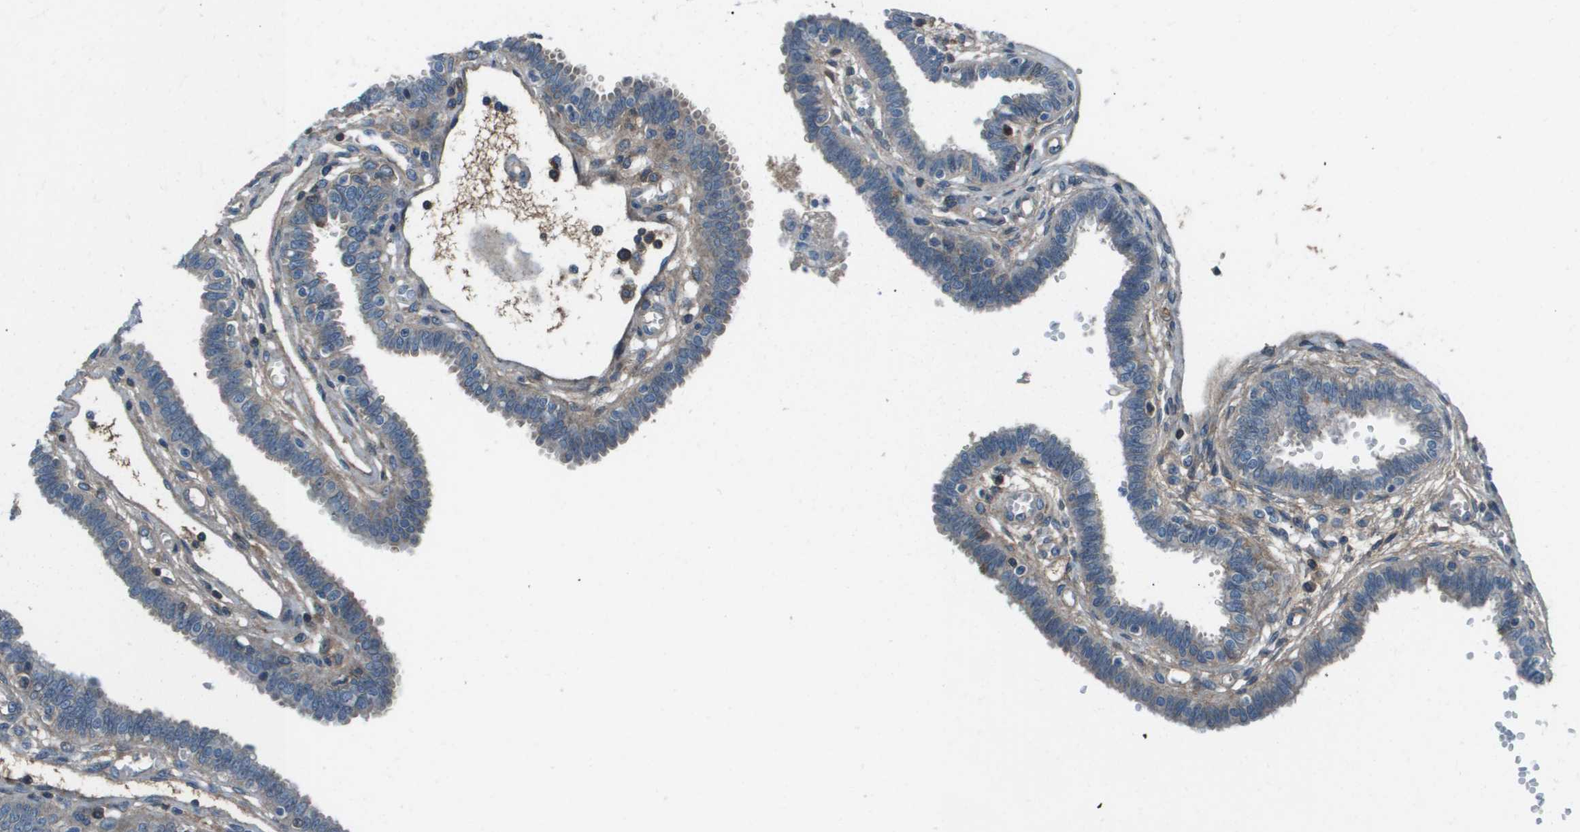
{"staining": {"intensity": "weak", "quantity": "<25%", "location": "cytoplasmic/membranous"}, "tissue": "fallopian tube", "cell_type": "Glandular cells", "image_type": "normal", "snomed": [{"axis": "morphology", "description": "Normal tissue, NOS"}, {"axis": "topography", "description": "Fallopian tube"}], "caption": "The IHC image has no significant staining in glandular cells of fallopian tube. (Immunohistochemistry (ihc), brightfield microscopy, high magnification).", "gene": "PCOLCE", "patient": {"sex": "female", "age": 32}}